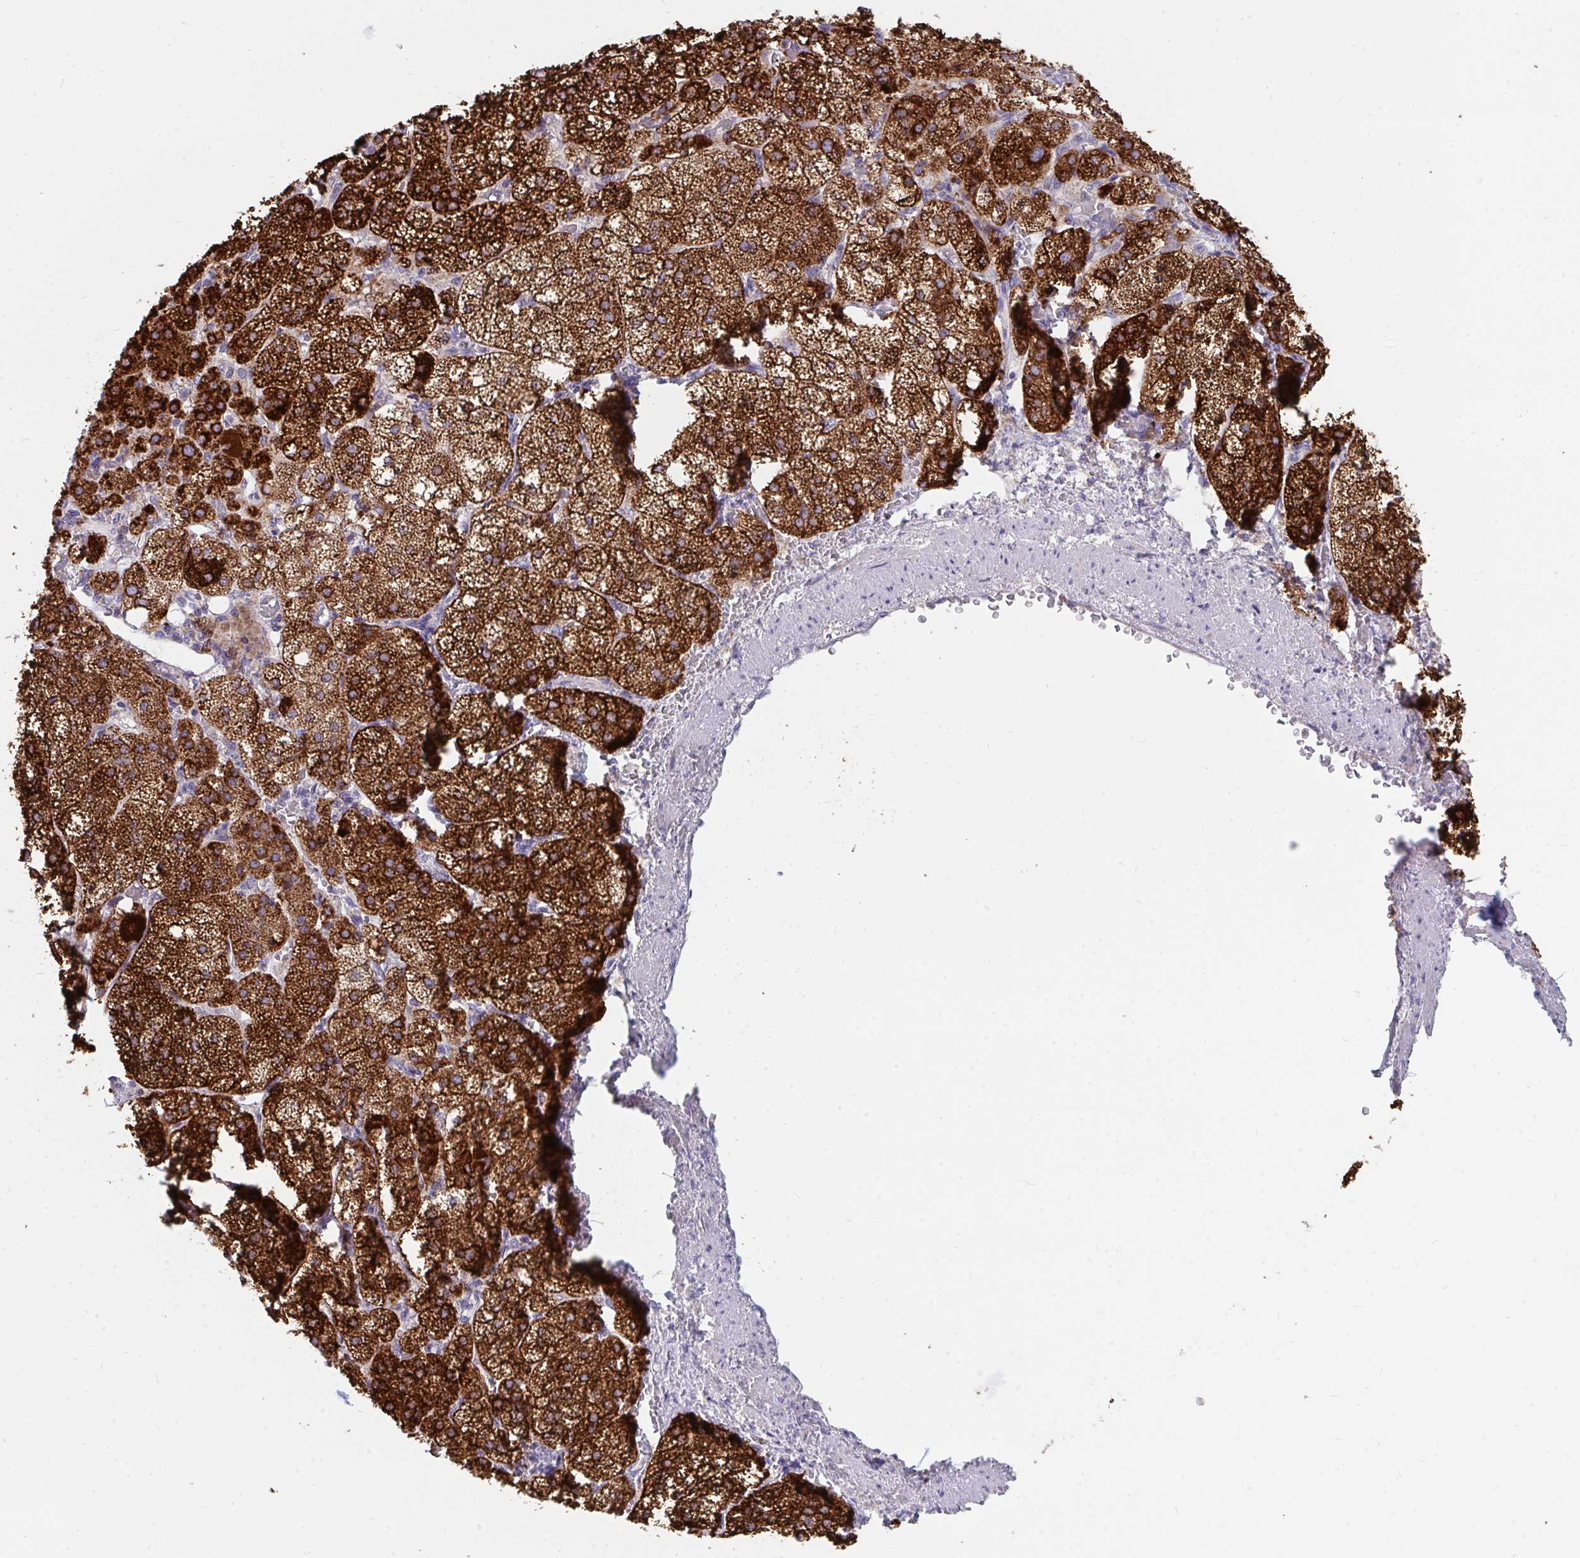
{"staining": {"intensity": "strong", "quantity": ">75%", "location": "cytoplasmic/membranous"}, "tissue": "adrenal gland", "cell_type": "Glandular cells", "image_type": "normal", "snomed": [{"axis": "morphology", "description": "Normal tissue, NOS"}, {"axis": "topography", "description": "Adrenal gland"}], "caption": "High-power microscopy captured an immunohistochemistry photomicrograph of normal adrenal gland, revealing strong cytoplasmic/membranous expression in about >75% of glandular cells.", "gene": "PC", "patient": {"sex": "female", "age": 60}}